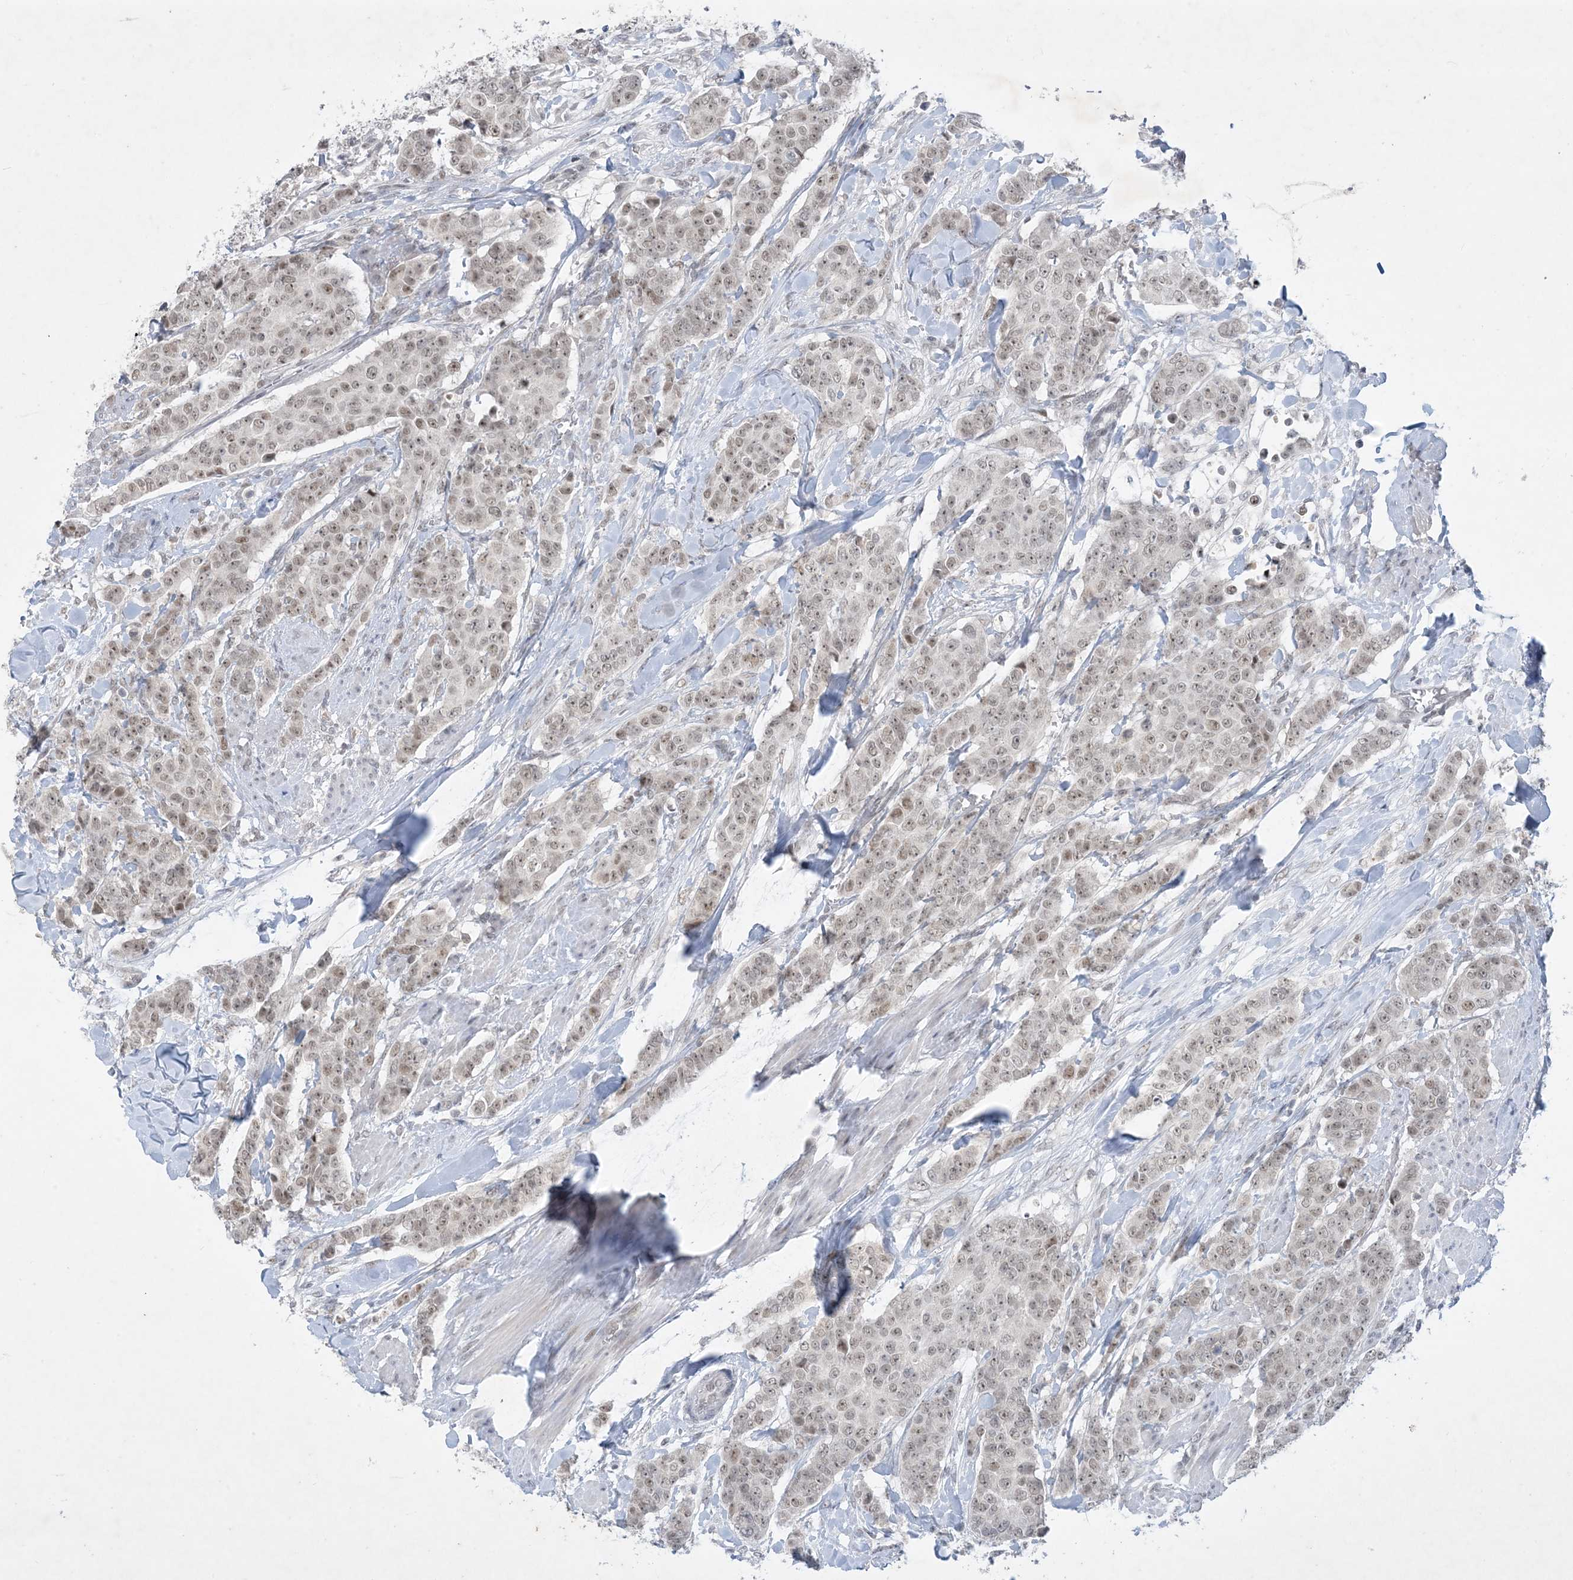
{"staining": {"intensity": "weak", "quantity": ">75%", "location": "nuclear"}, "tissue": "breast cancer", "cell_type": "Tumor cells", "image_type": "cancer", "snomed": [{"axis": "morphology", "description": "Duct carcinoma"}, {"axis": "topography", "description": "Breast"}], "caption": "Breast cancer stained for a protein (brown) exhibits weak nuclear positive positivity in approximately >75% of tumor cells.", "gene": "ZNF674", "patient": {"sex": "female", "age": 40}}